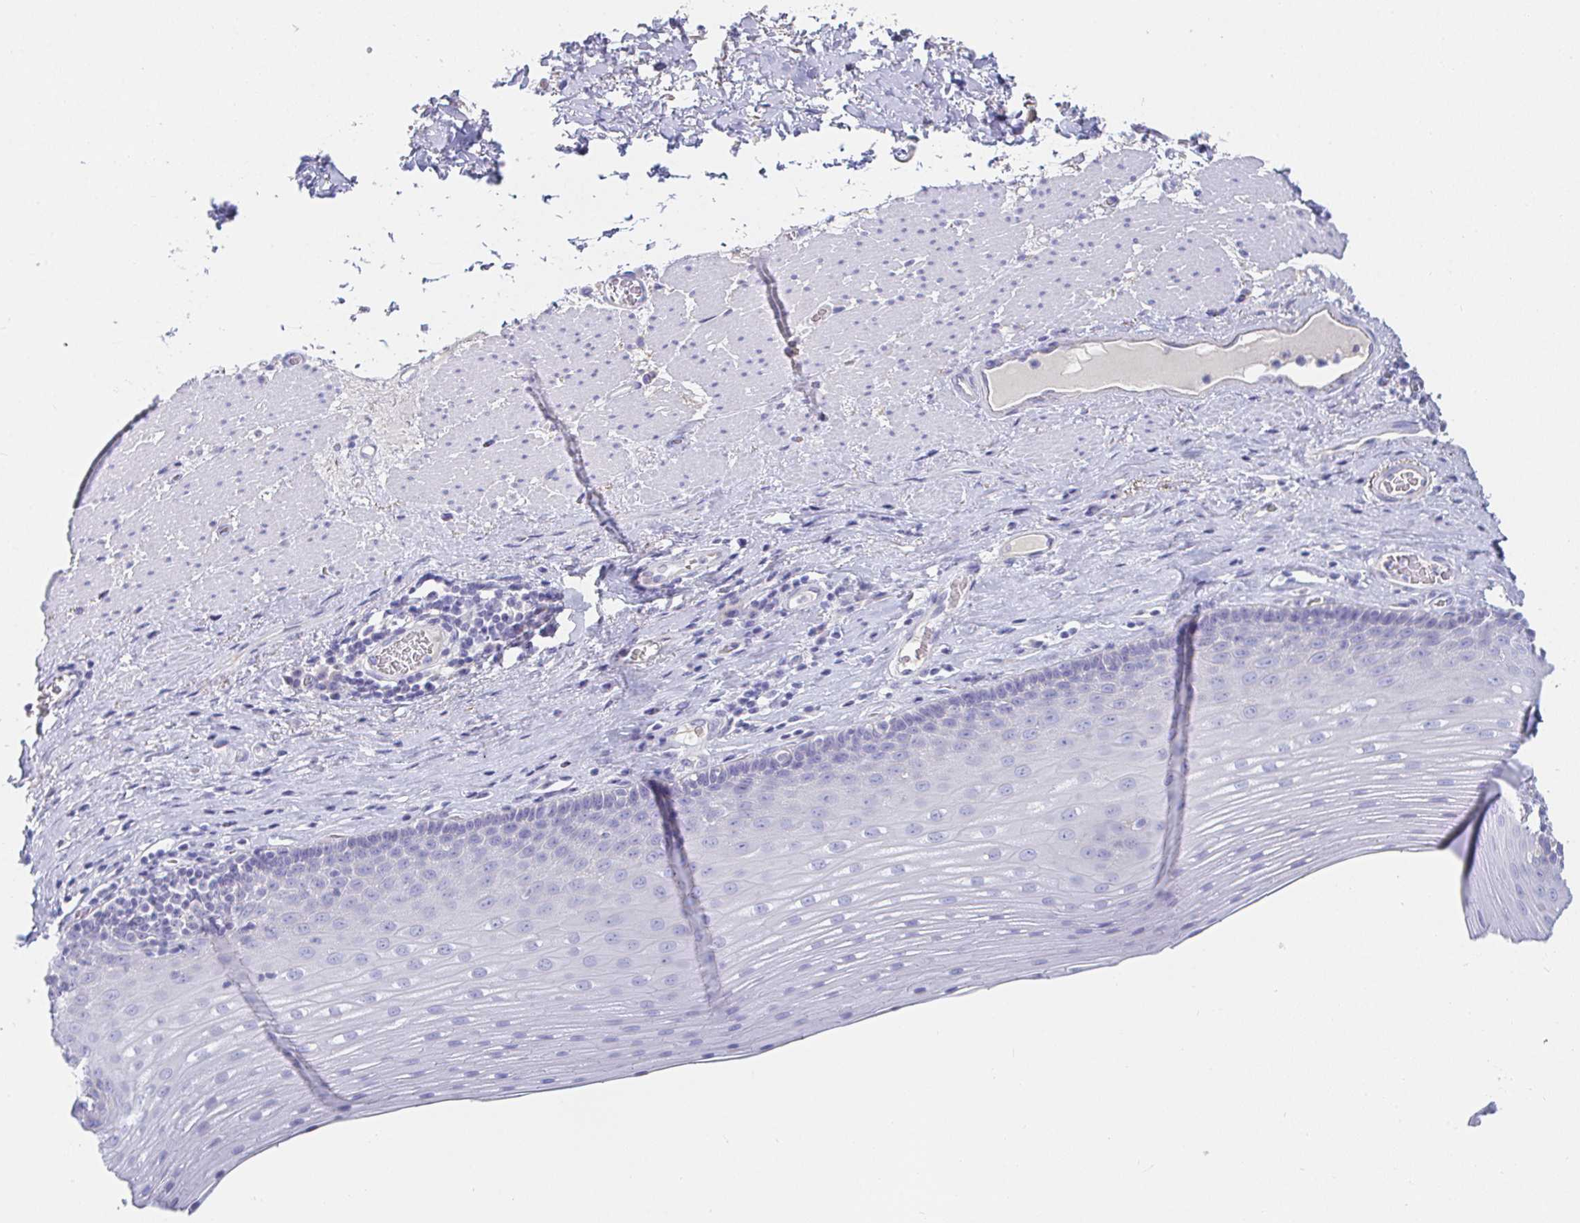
{"staining": {"intensity": "negative", "quantity": "none", "location": "none"}, "tissue": "esophagus", "cell_type": "Squamous epithelial cells", "image_type": "normal", "snomed": [{"axis": "morphology", "description": "Normal tissue, NOS"}, {"axis": "topography", "description": "Esophagus"}], "caption": "A high-resolution histopathology image shows immunohistochemistry (IHC) staining of unremarkable esophagus, which displays no significant expression in squamous epithelial cells. (Stains: DAB (3,3'-diaminobenzidine) immunohistochemistry (IHC) with hematoxylin counter stain, Microscopy: brightfield microscopy at high magnification).", "gene": "PDE6B", "patient": {"sex": "male", "age": 62}}